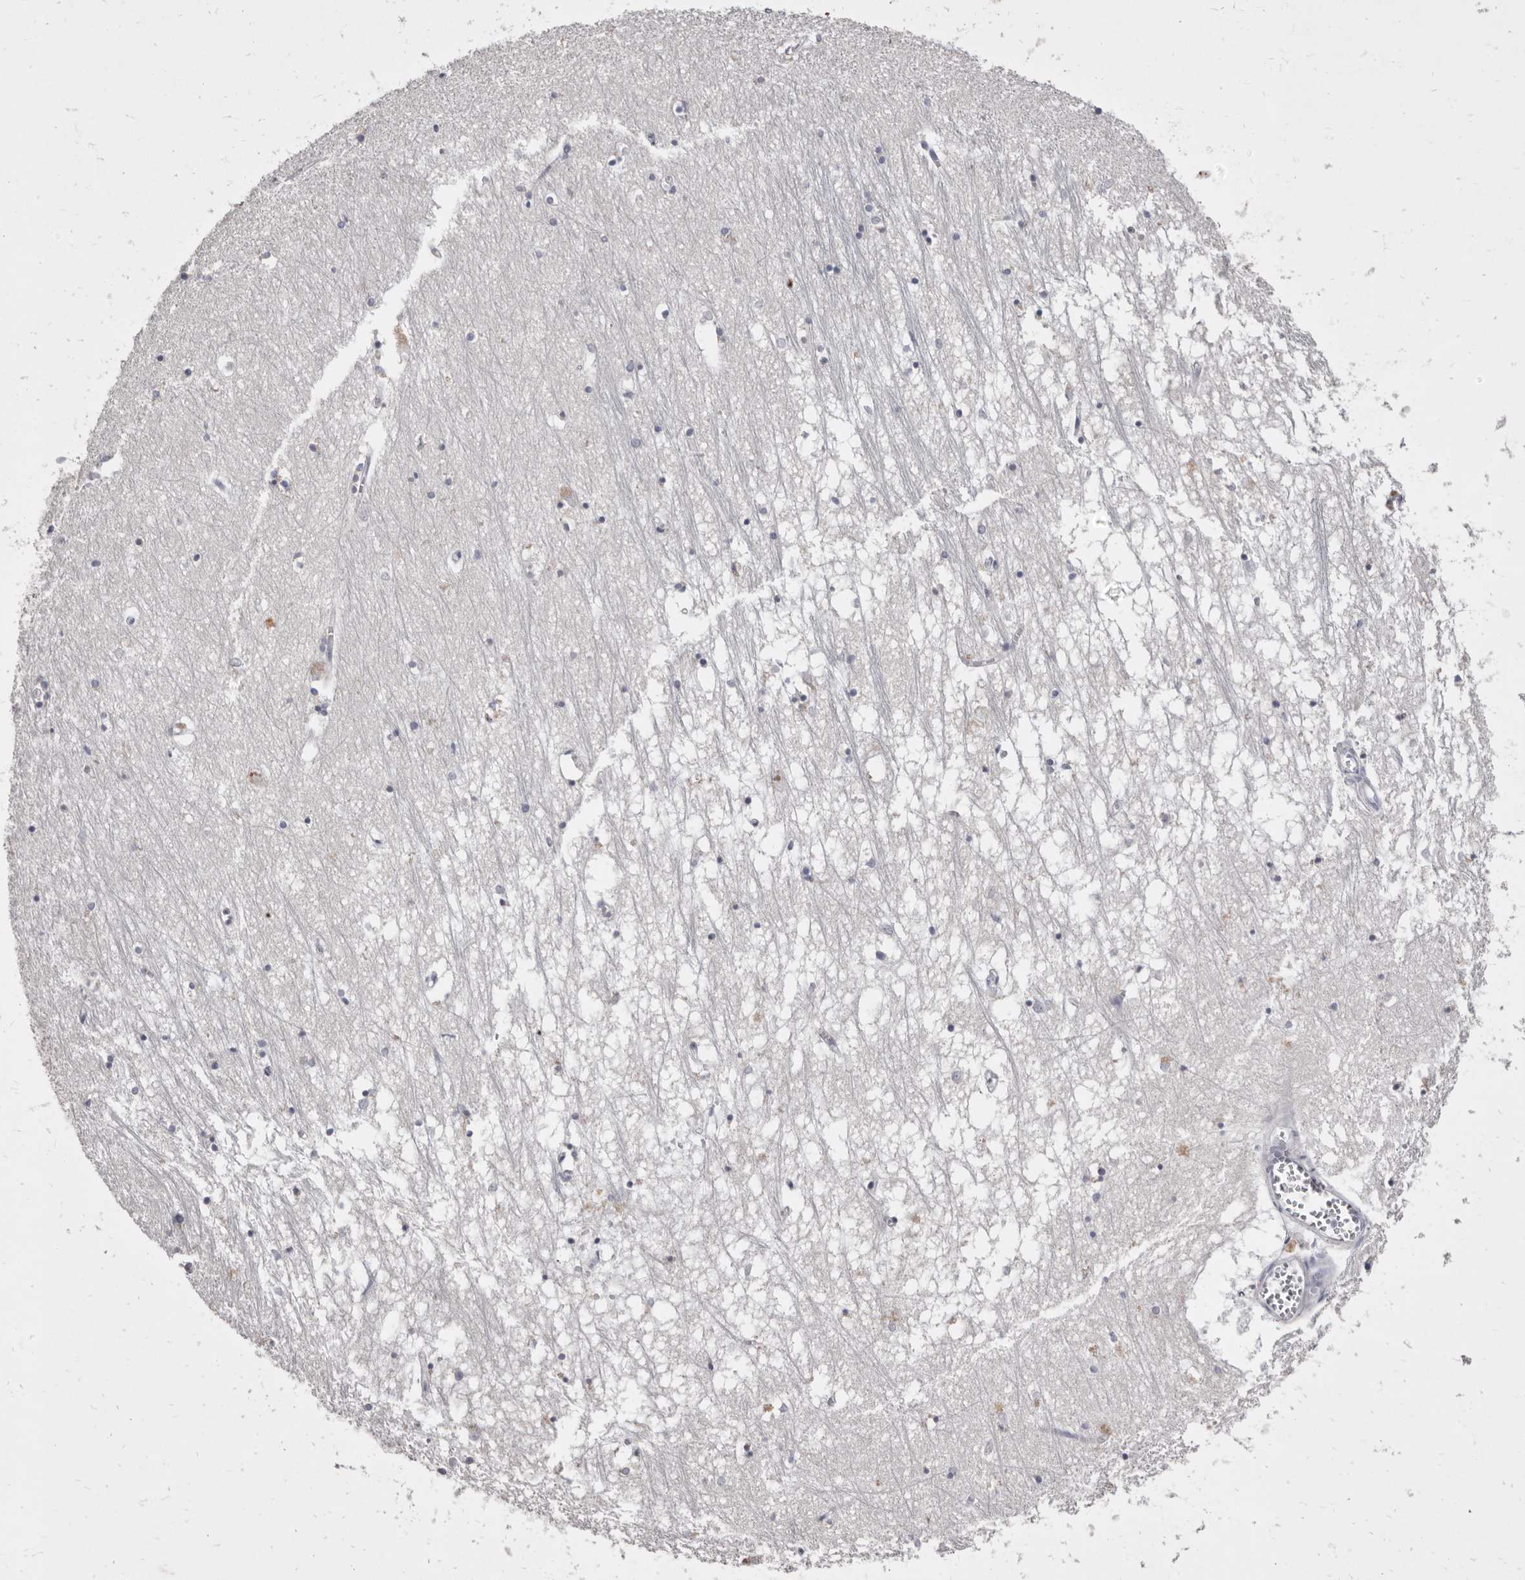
{"staining": {"intensity": "negative", "quantity": "none", "location": "none"}, "tissue": "hippocampus", "cell_type": "Glial cells", "image_type": "normal", "snomed": [{"axis": "morphology", "description": "Normal tissue, NOS"}, {"axis": "topography", "description": "Hippocampus"}], "caption": "Photomicrograph shows no significant protein staining in glial cells of unremarkable hippocampus. Nuclei are stained in blue.", "gene": "CYP2E1", "patient": {"sex": "male", "age": 70}}